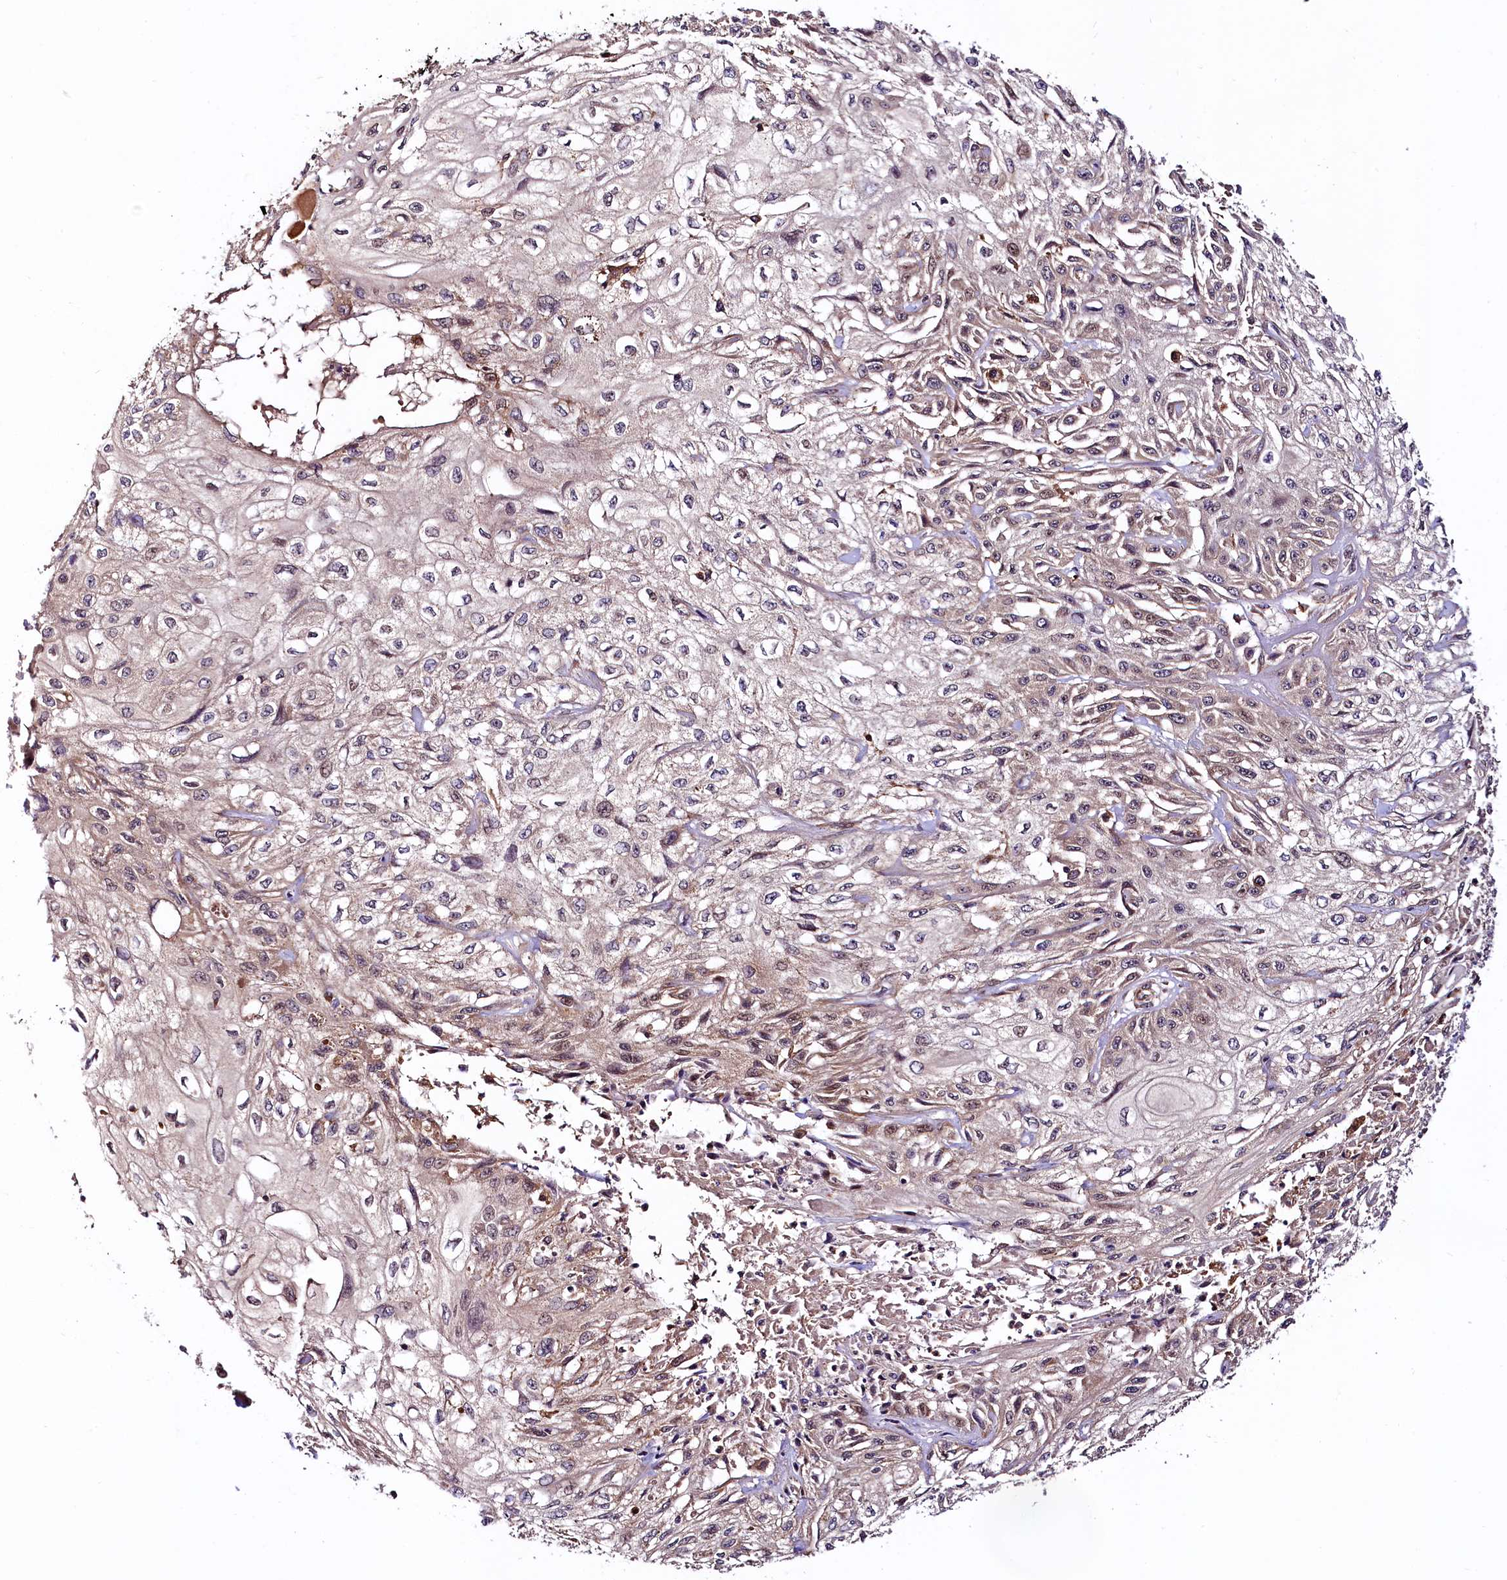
{"staining": {"intensity": "weak", "quantity": "25%-75%", "location": "cytoplasmic/membranous,nuclear"}, "tissue": "skin cancer", "cell_type": "Tumor cells", "image_type": "cancer", "snomed": [{"axis": "morphology", "description": "Squamous cell carcinoma, NOS"}, {"axis": "morphology", "description": "Squamous cell carcinoma, metastatic, NOS"}, {"axis": "topography", "description": "Skin"}, {"axis": "topography", "description": "Lymph node"}], "caption": "A histopathology image of squamous cell carcinoma (skin) stained for a protein displays weak cytoplasmic/membranous and nuclear brown staining in tumor cells.", "gene": "VPS35", "patient": {"sex": "male", "age": 75}}